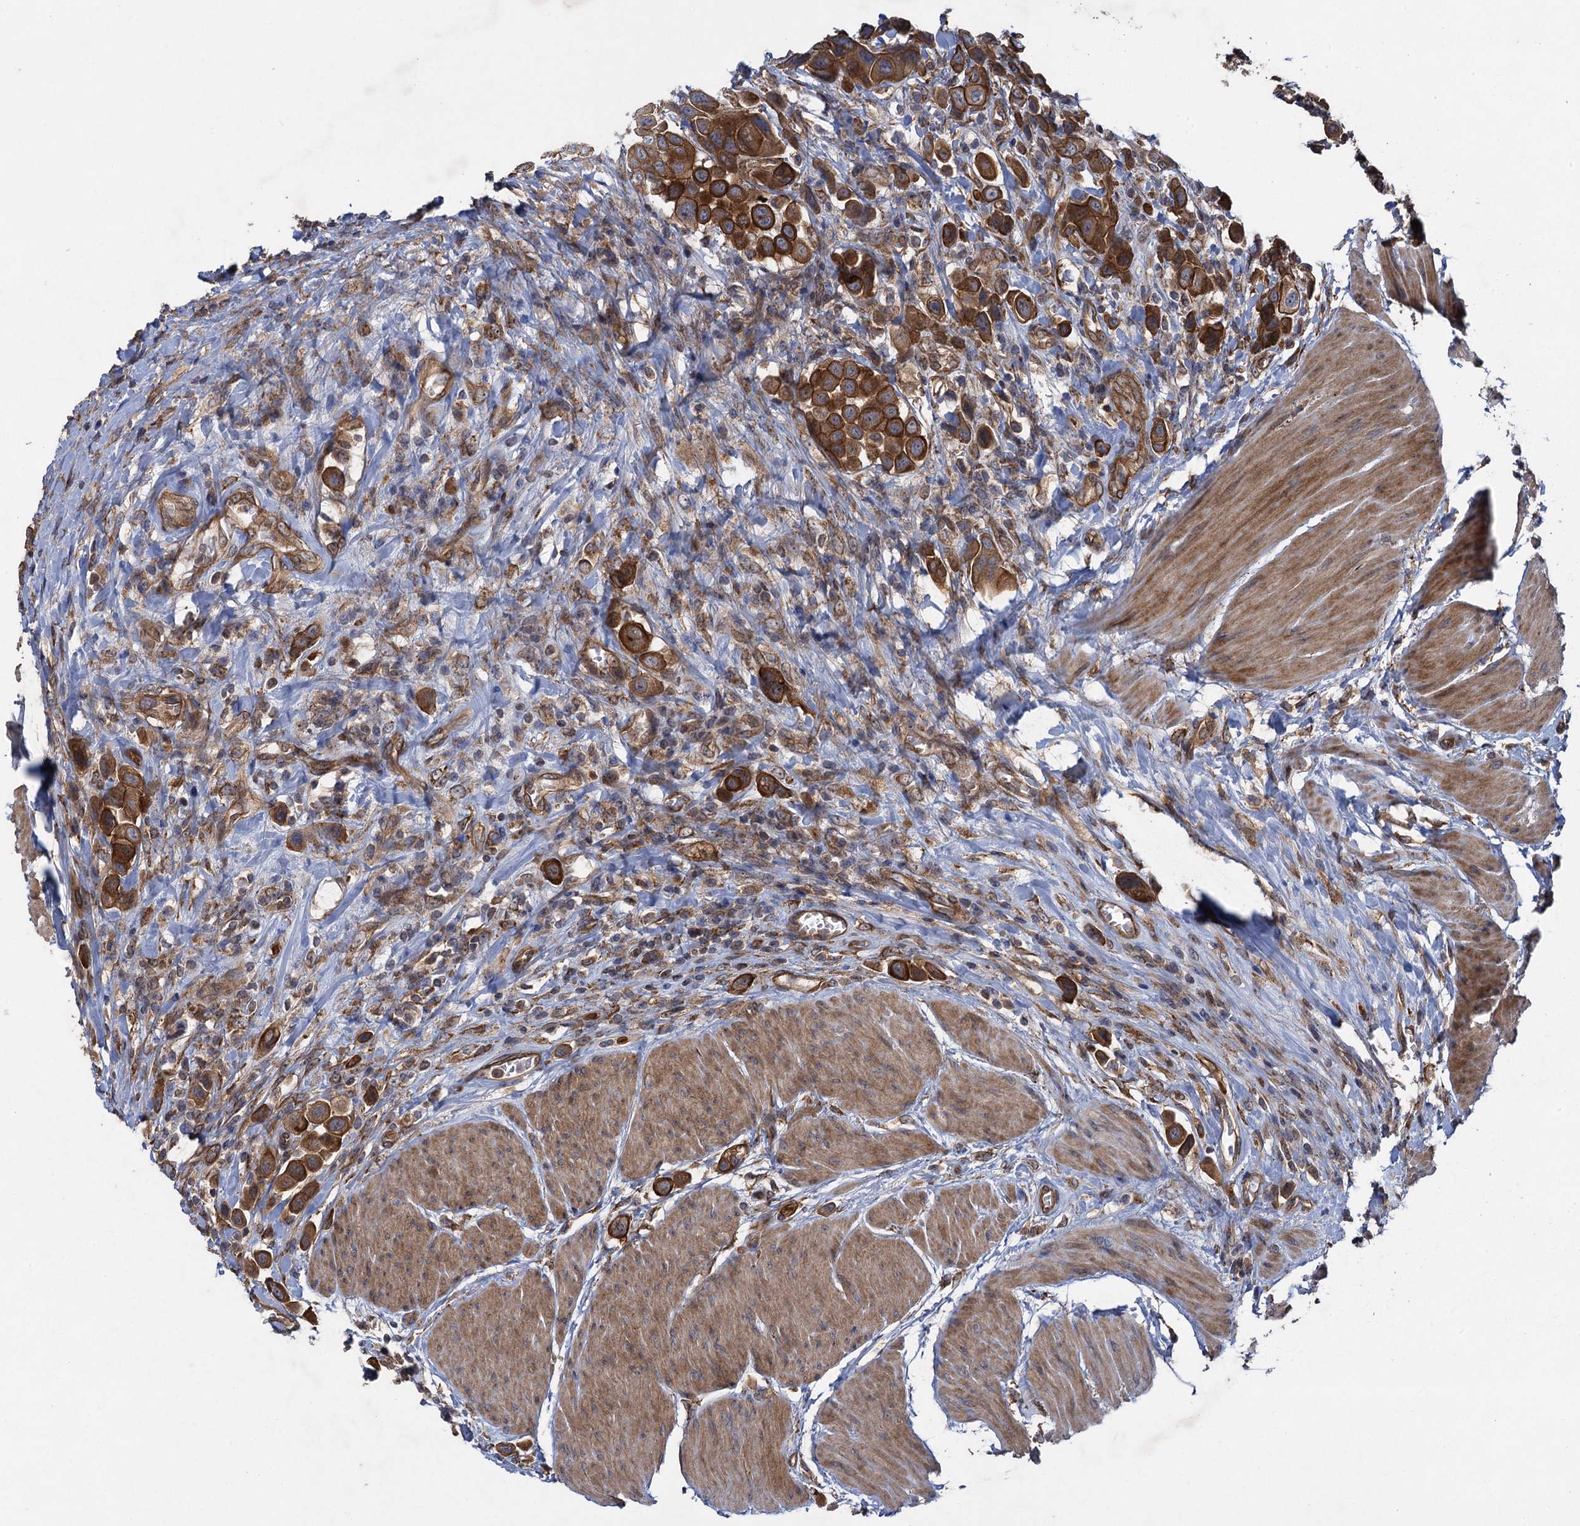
{"staining": {"intensity": "strong", "quantity": ">75%", "location": "cytoplasmic/membranous"}, "tissue": "urothelial cancer", "cell_type": "Tumor cells", "image_type": "cancer", "snomed": [{"axis": "morphology", "description": "Urothelial carcinoma, High grade"}, {"axis": "topography", "description": "Urinary bladder"}], "caption": "Protein analysis of urothelial carcinoma (high-grade) tissue displays strong cytoplasmic/membranous expression in approximately >75% of tumor cells.", "gene": "HAUS1", "patient": {"sex": "male", "age": 50}}